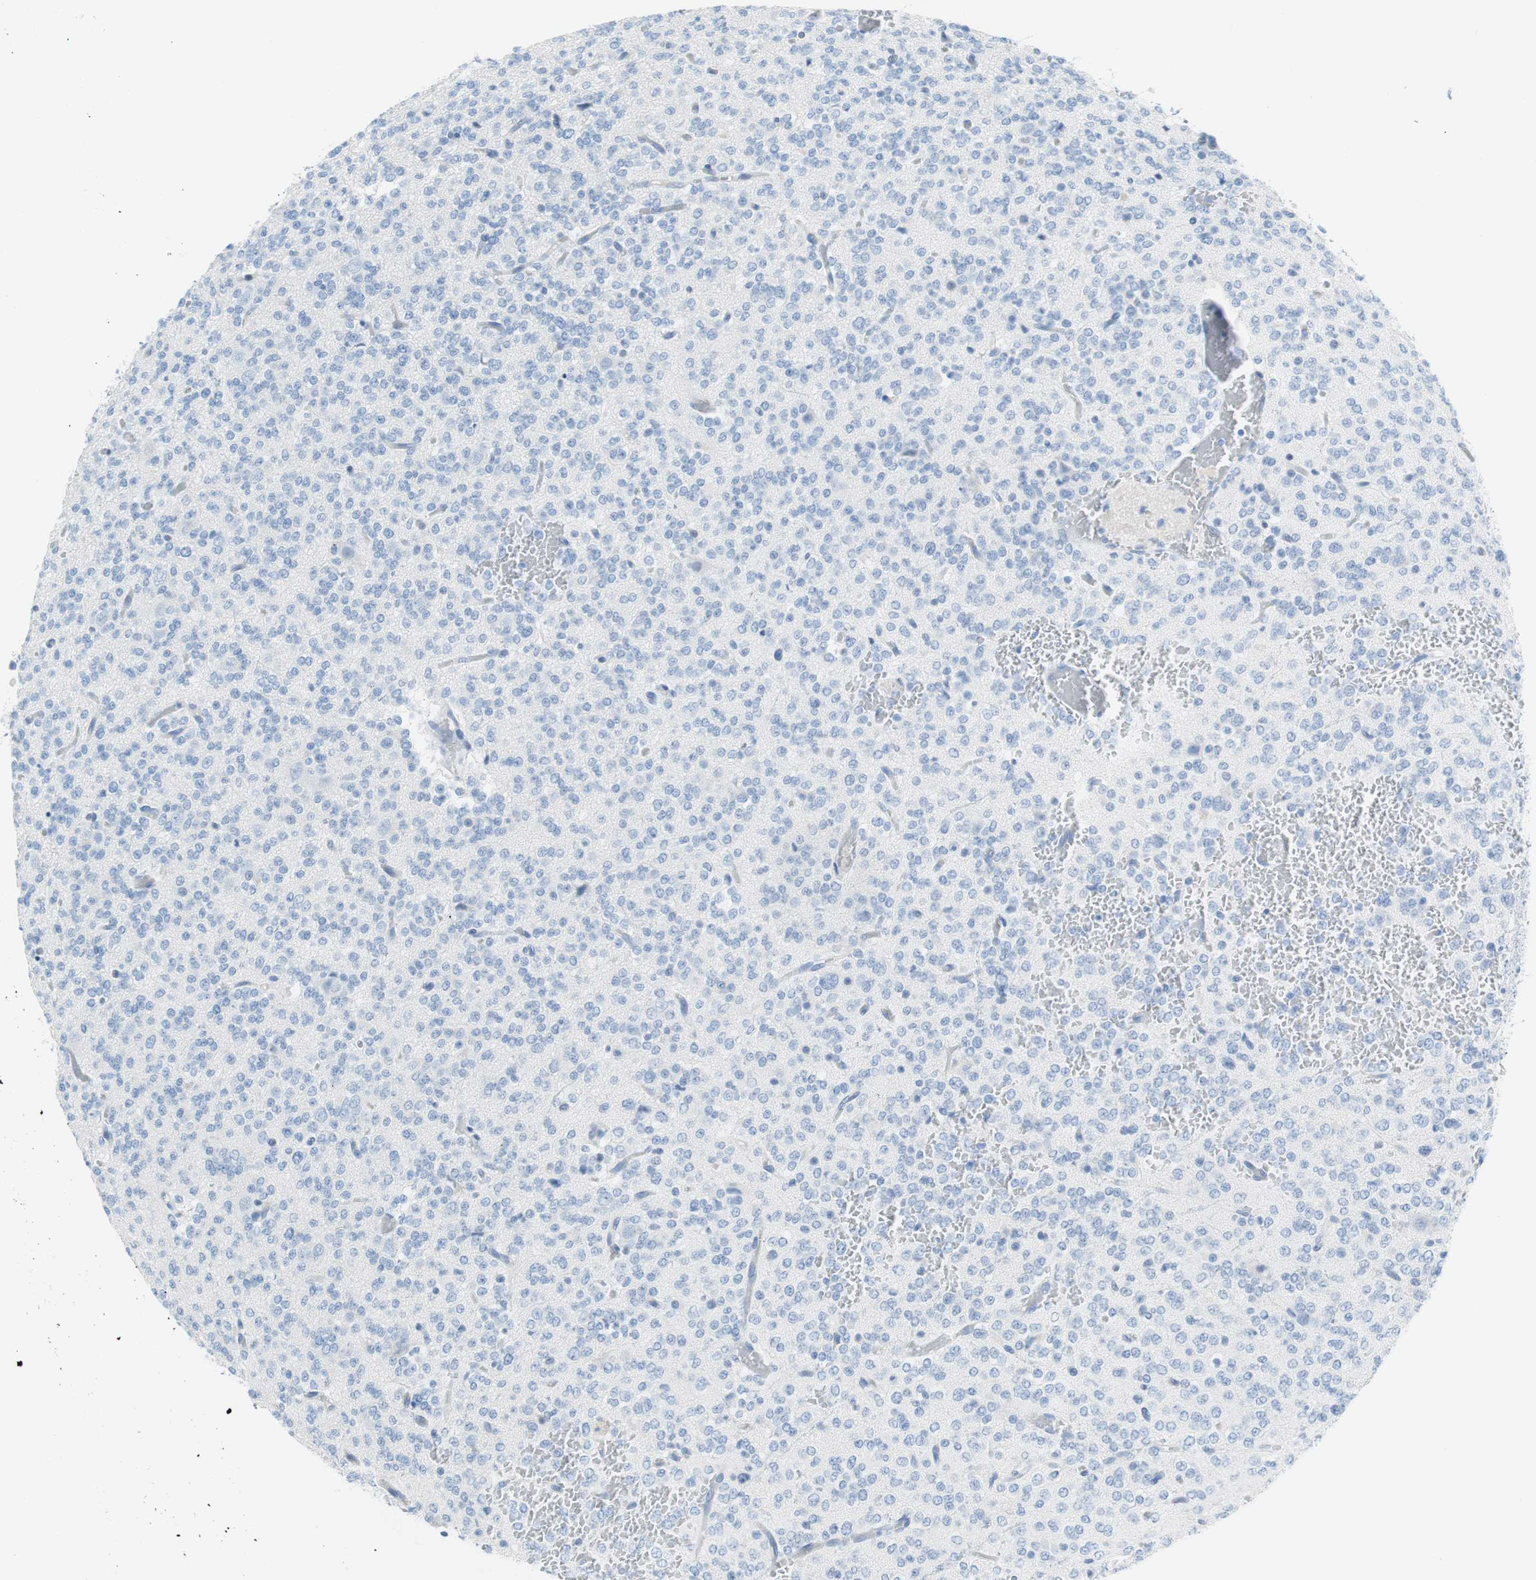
{"staining": {"intensity": "negative", "quantity": "none", "location": "none"}, "tissue": "glioma", "cell_type": "Tumor cells", "image_type": "cancer", "snomed": [{"axis": "morphology", "description": "Glioma, malignant, Low grade"}, {"axis": "topography", "description": "Brain"}], "caption": "IHC micrograph of human glioma stained for a protein (brown), which demonstrates no expression in tumor cells.", "gene": "MYH1", "patient": {"sex": "male", "age": 38}}